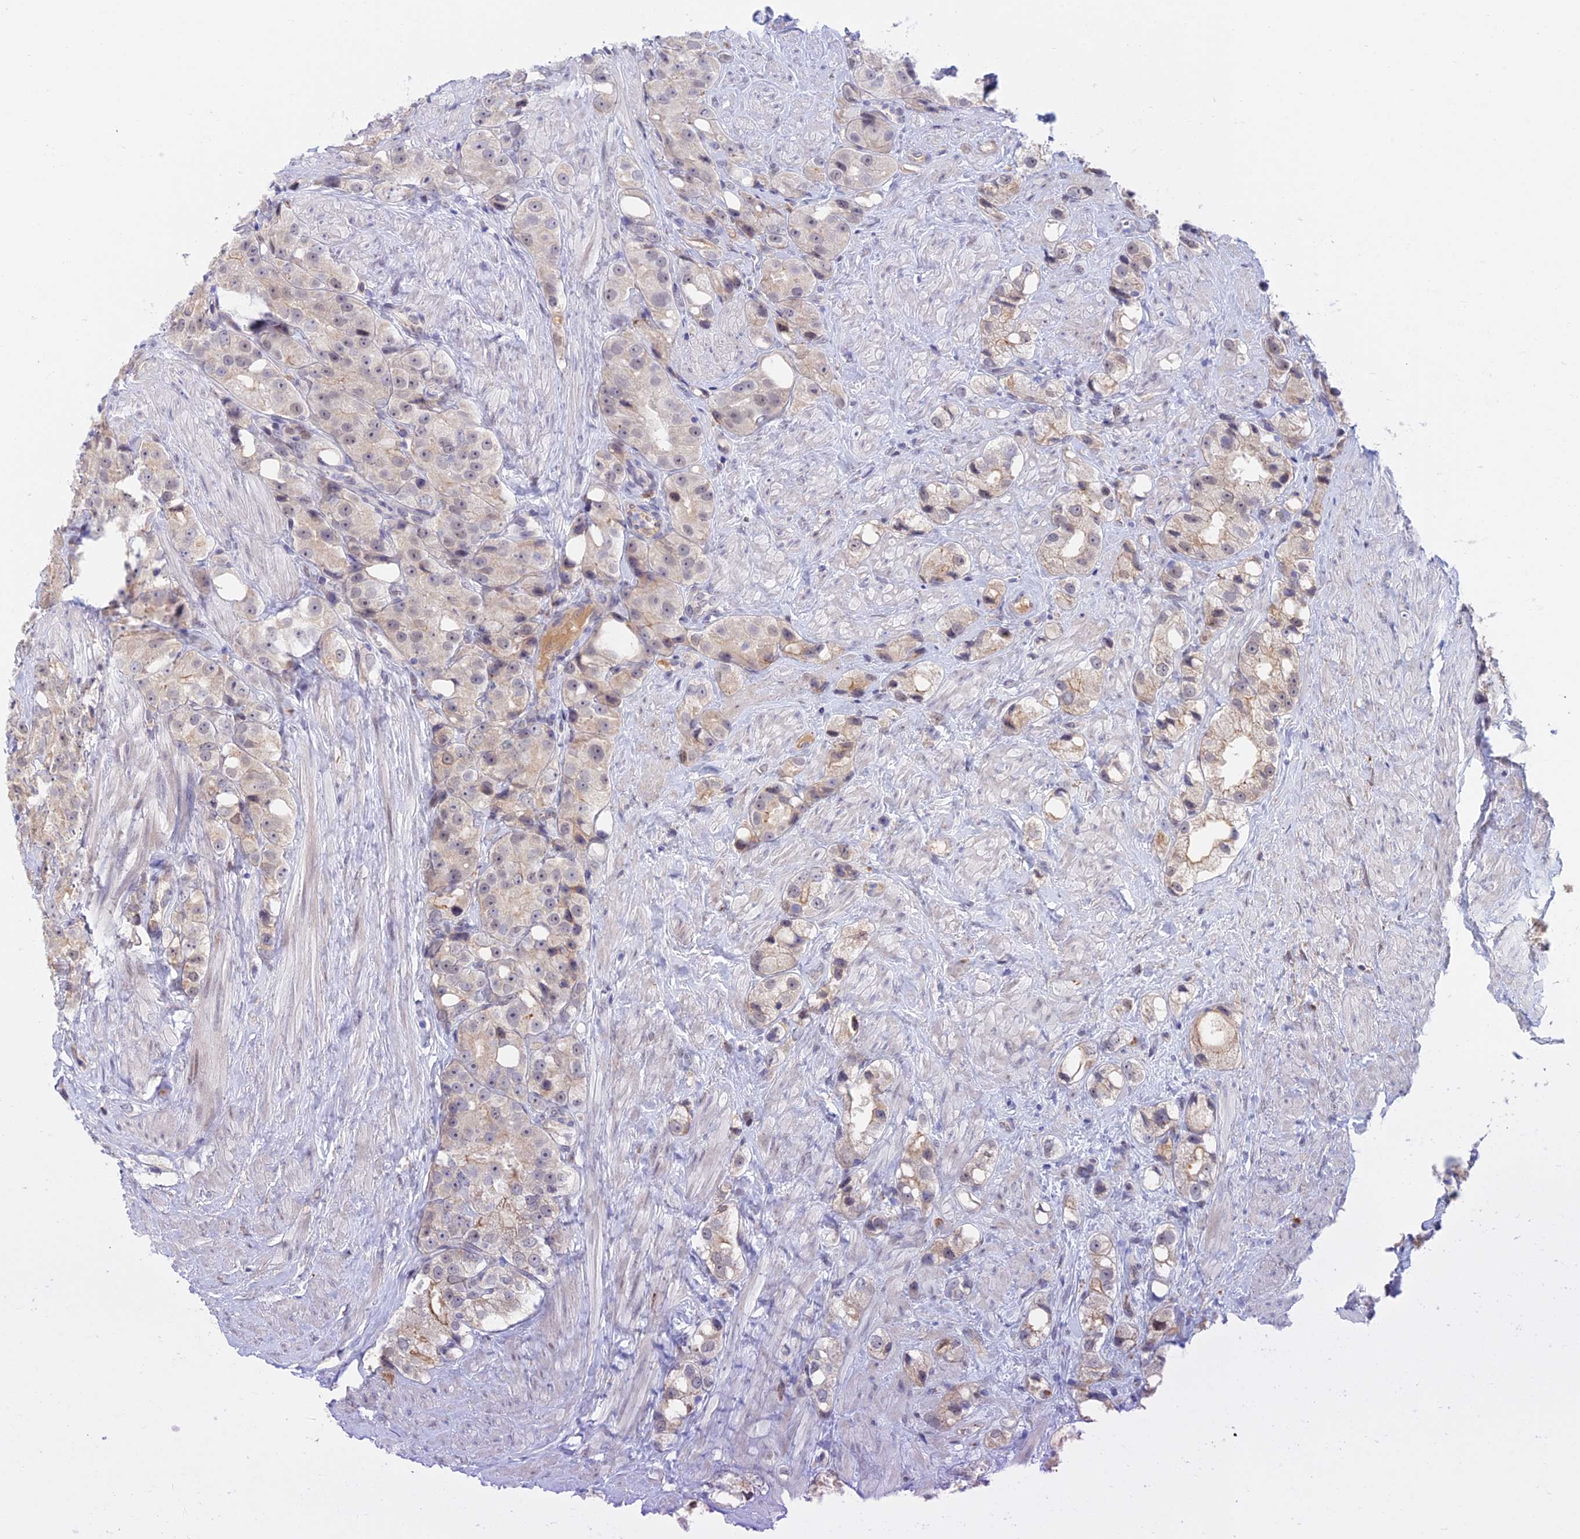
{"staining": {"intensity": "weak", "quantity": "25%-75%", "location": "cytoplasmic/membranous,nuclear"}, "tissue": "prostate cancer", "cell_type": "Tumor cells", "image_type": "cancer", "snomed": [{"axis": "morphology", "description": "Adenocarcinoma, NOS"}, {"axis": "topography", "description": "Prostate"}], "caption": "A micrograph of prostate cancer stained for a protein exhibits weak cytoplasmic/membranous and nuclear brown staining in tumor cells.", "gene": "ZUP1", "patient": {"sex": "male", "age": 79}}